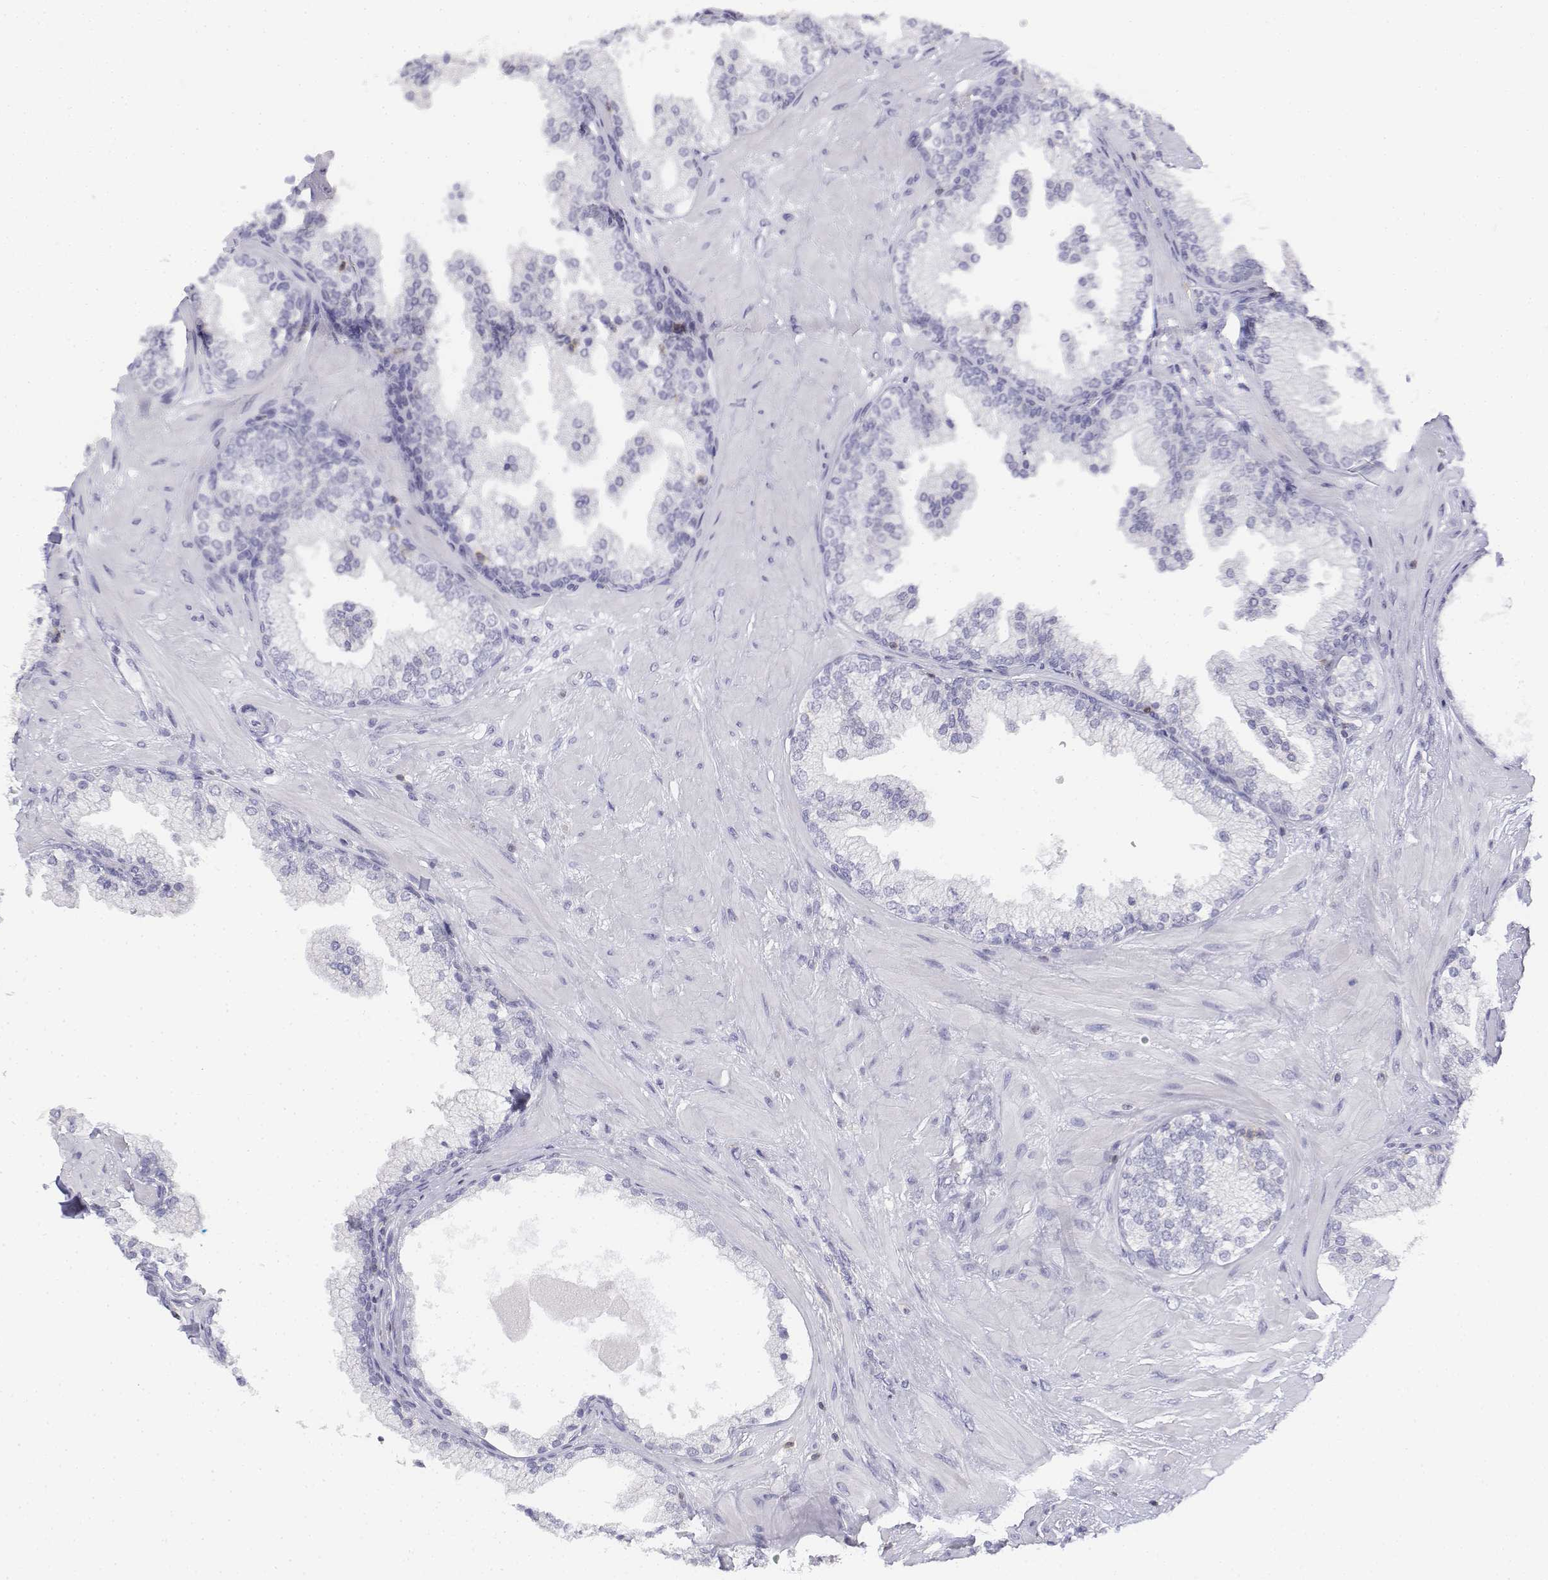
{"staining": {"intensity": "negative", "quantity": "none", "location": "none"}, "tissue": "prostate", "cell_type": "Glandular cells", "image_type": "normal", "snomed": [{"axis": "morphology", "description": "Normal tissue, NOS"}, {"axis": "topography", "description": "Prostate"}, {"axis": "topography", "description": "Peripheral nerve tissue"}], "caption": "An immunohistochemistry photomicrograph of unremarkable prostate is shown. There is no staining in glandular cells of prostate.", "gene": "CD3E", "patient": {"sex": "male", "age": 61}}